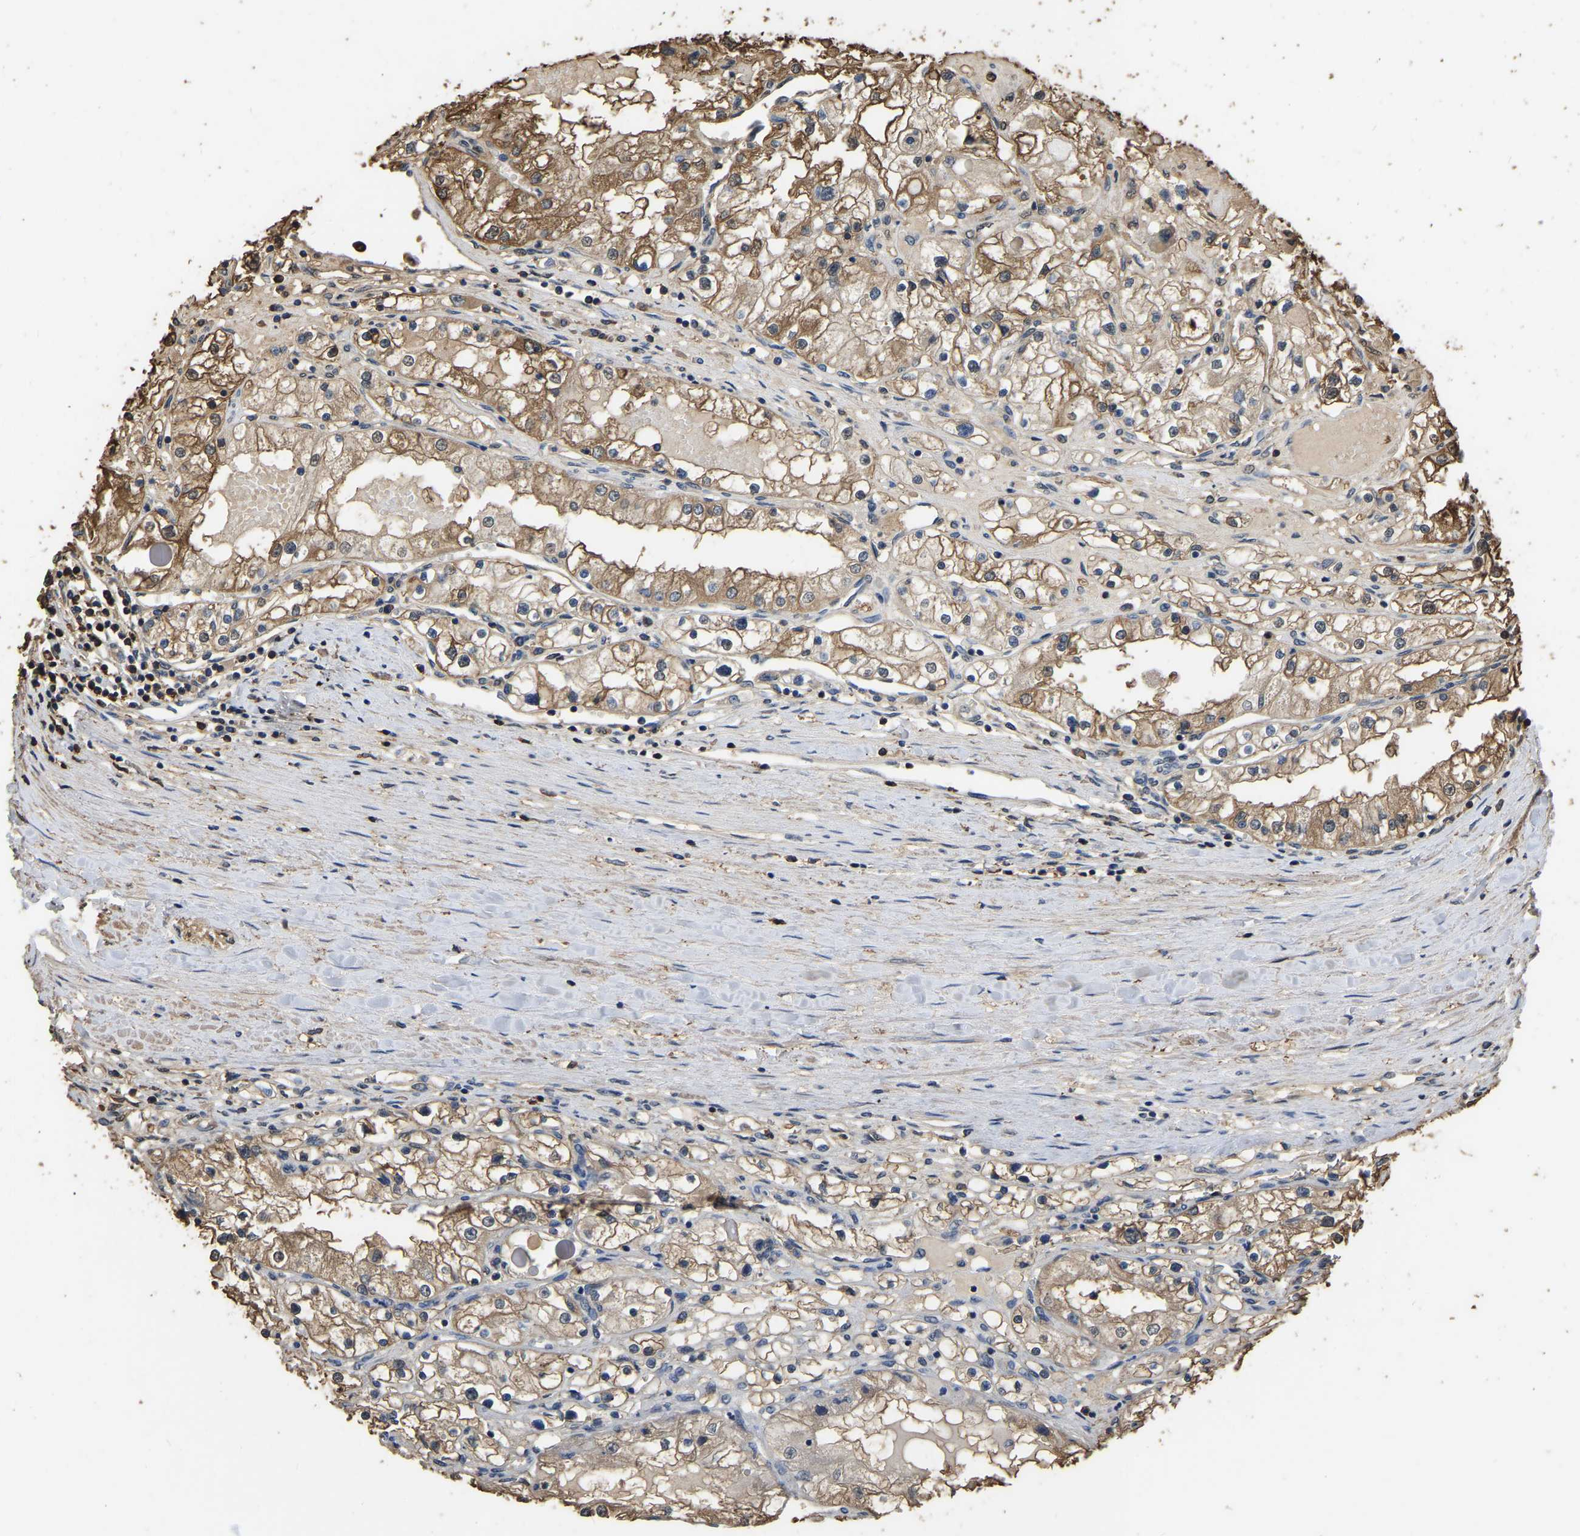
{"staining": {"intensity": "moderate", "quantity": ">75%", "location": "cytoplasmic/membranous"}, "tissue": "renal cancer", "cell_type": "Tumor cells", "image_type": "cancer", "snomed": [{"axis": "morphology", "description": "Adenocarcinoma, NOS"}, {"axis": "topography", "description": "Kidney"}], "caption": "The micrograph demonstrates immunohistochemical staining of renal cancer (adenocarcinoma). There is moderate cytoplasmic/membranous staining is seen in about >75% of tumor cells.", "gene": "LDHB", "patient": {"sex": "male", "age": 68}}